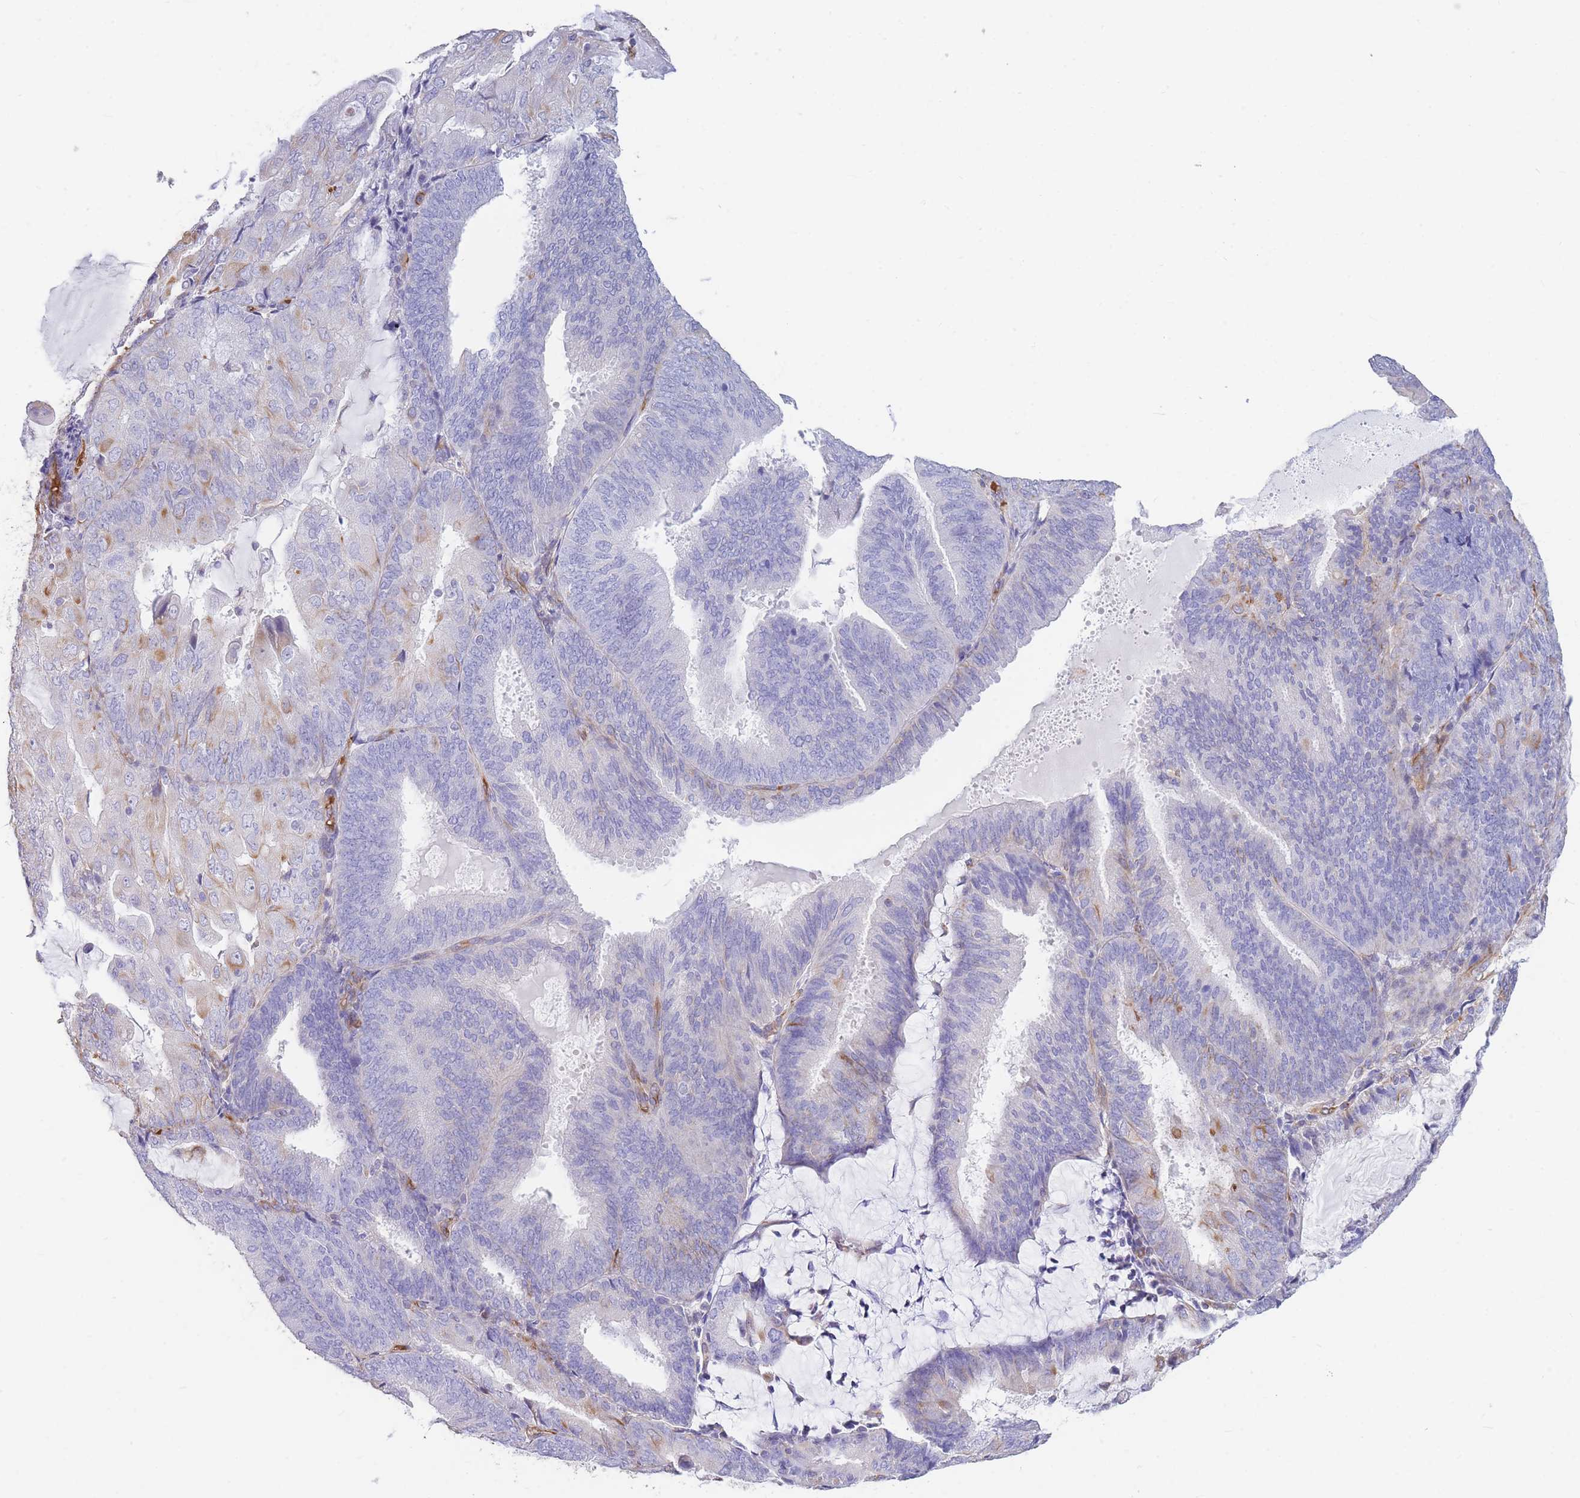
{"staining": {"intensity": "moderate", "quantity": "<25%", "location": "cytoplasmic/membranous"}, "tissue": "endometrial cancer", "cell_type": "Tumor cells", "image_type": "cancer", "snomed": [{"axis": "morphology", "description": "Adenocarcinoma, NOS"}, {"axis": "topography", "description": "Endometrium"}], "caption": "Immunohistochemistry (IHC) histopathology image of human endometrial cancer stained for a protein (brown), which shows low levels of moderate cytoplasmic/membranous positivity in about <25% of tumor cells.", "gene": "ANKRD53", "patient": {"sex": "female", "age": 81}}